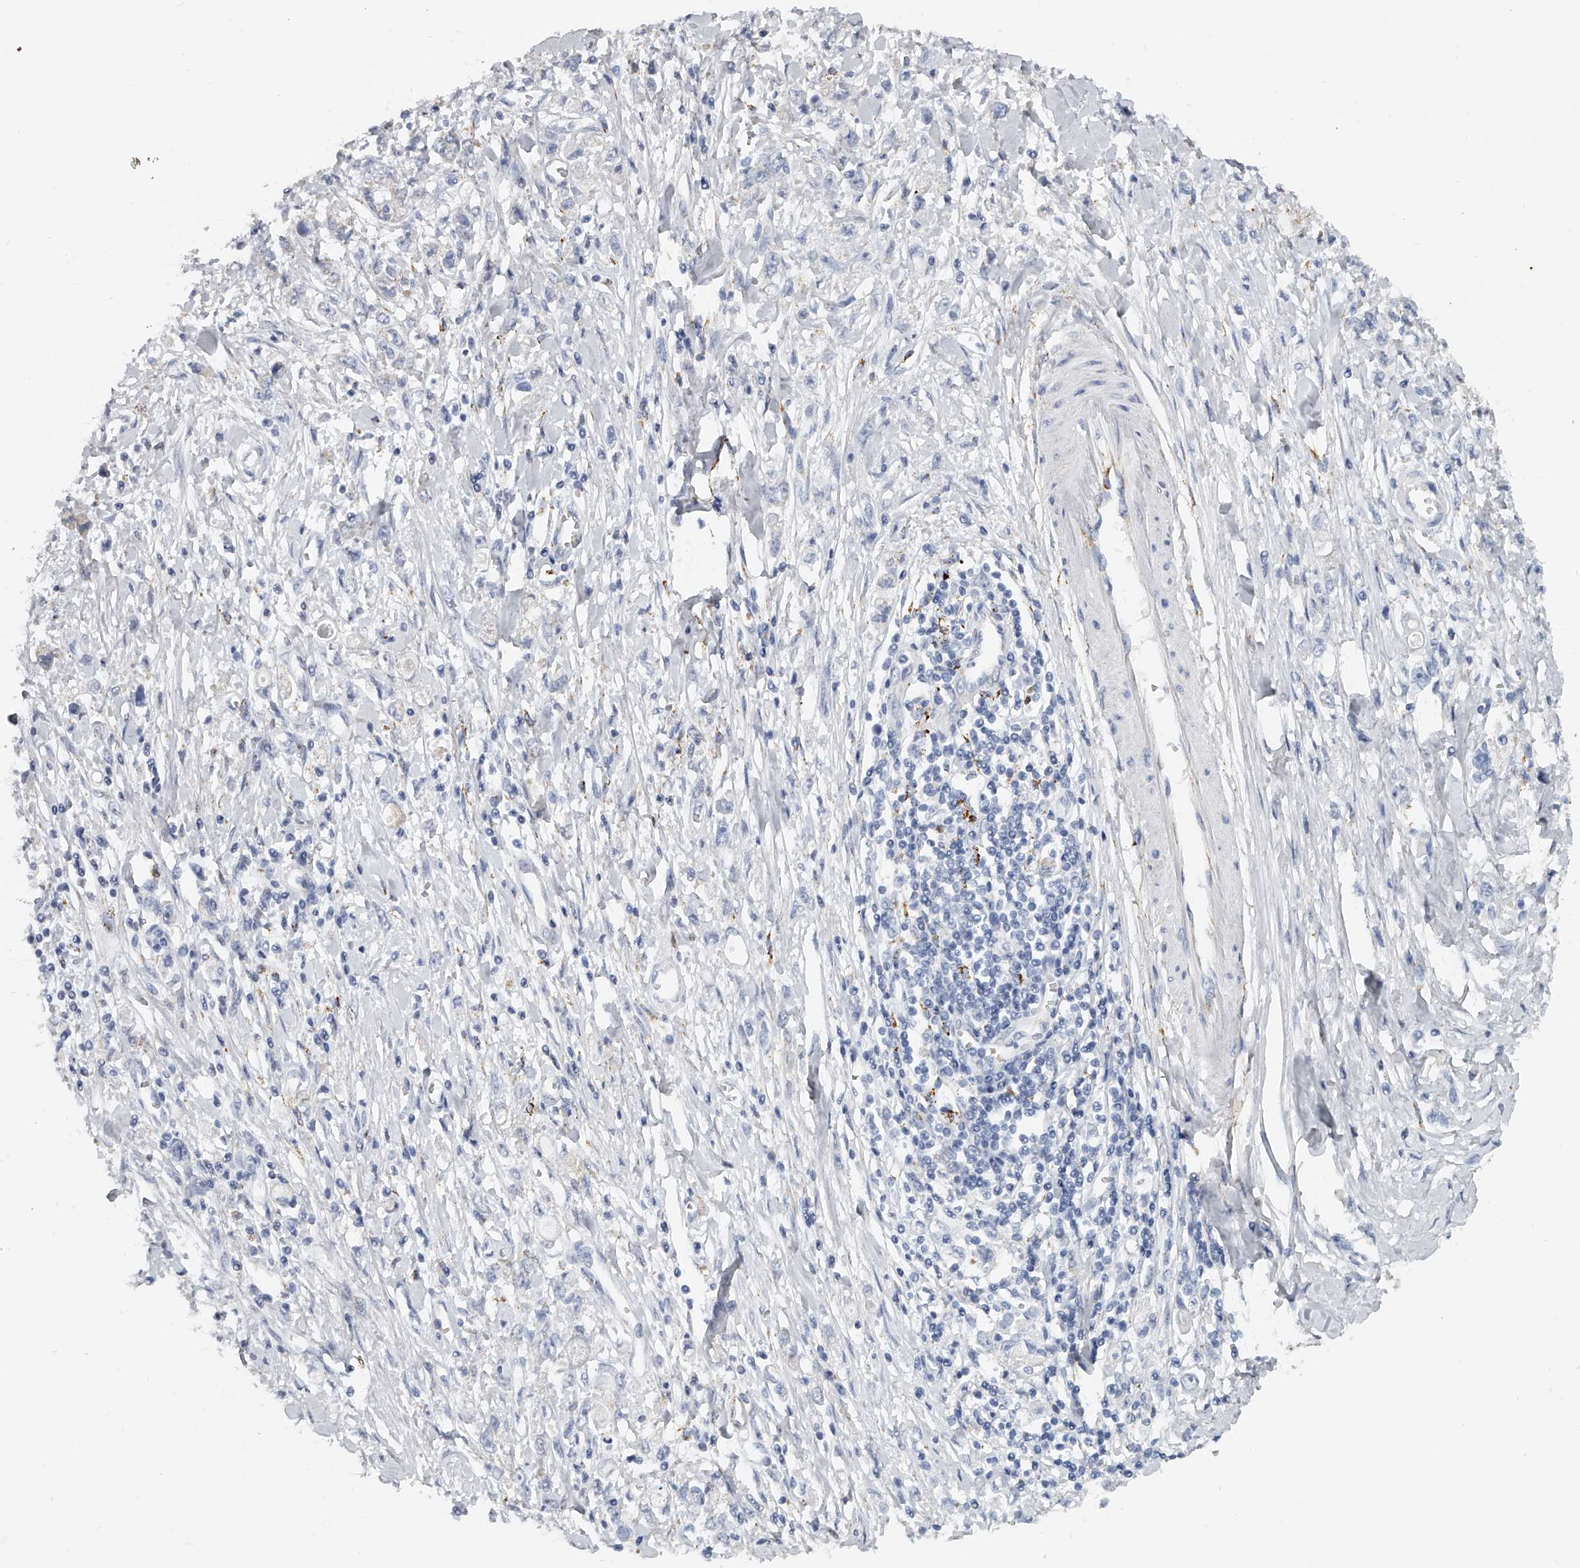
{"staining": {"intensity": "negative", "quantity": "none", "location": "none"}, "tissue": "stomach cancer", "cell_type": "Tumor cells", "image_type": "cancer", "snomed": [{"axis": "morphology", "description": "Adenocarcinoma, NOS"}, {"axis": "topography", "description": "Stomach"}], "caption": "Stomach cancer was stained to show a protein in brown. There is no significant staining in tumor cells. Brightfield microscopy of immunohistochemistry stained with DAB (3,3'-diaminobenzidine) (brown) and hematoxylin (blue), captured at high magnification.", "gene": "KLHL7", "patient": {"sex": "female", "age": 76}}